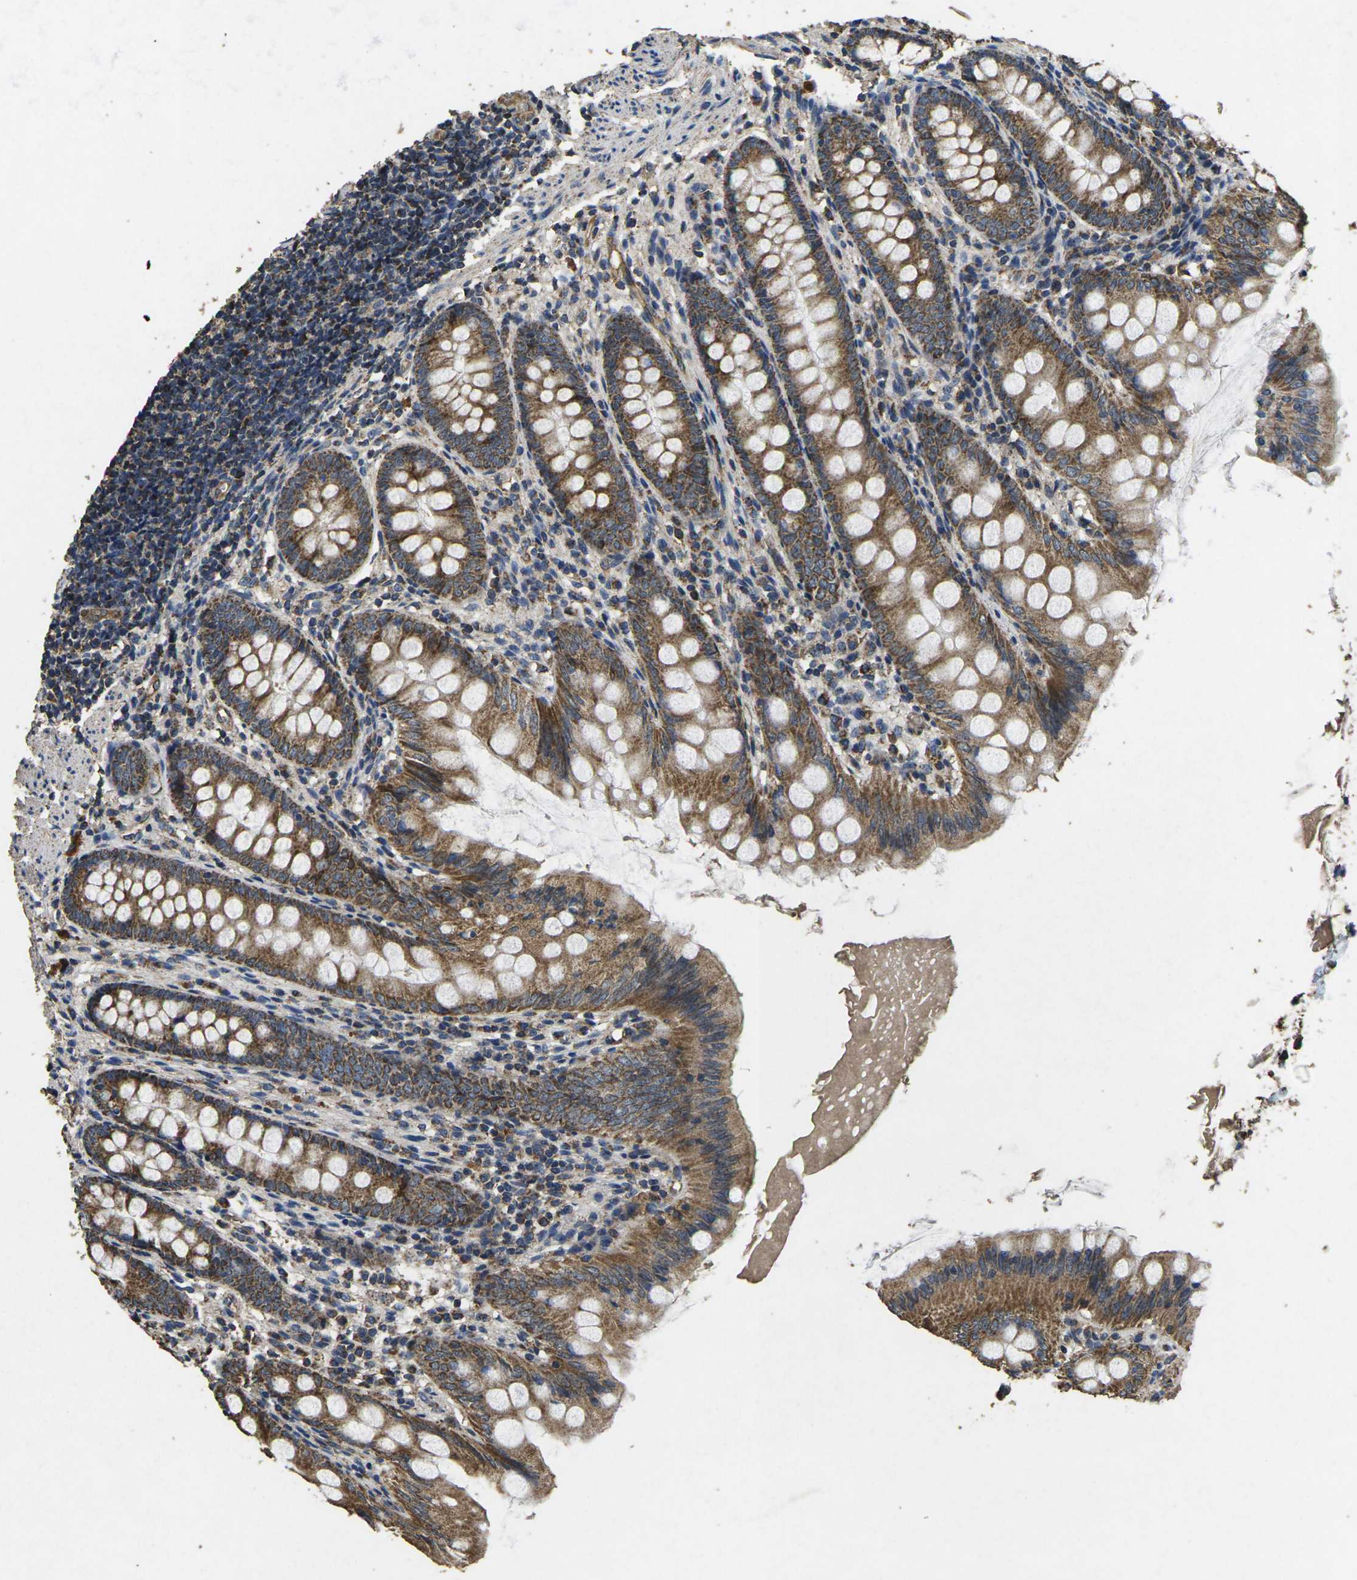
{"staining": {"intensity": "moderate", "quantity": ">75%", "location": "cytoplasmic/membranous"}, "tissue": "appendix", "cell_type": "Glandular cells", "image_type": "normal", "snomed": [{"axis": "morphology", "description": "Normal tissue, NOS"}, {"axis": "topography", "description": "Appendix"}], "caption": "DAB immunohistochemical staining of normal human appendix shows moderate cytoplasmic/membranous protein positivity in about >75% of glandular cells.", "gene": "MAPK11", "patient": {"sex": "female", "age": 77}}